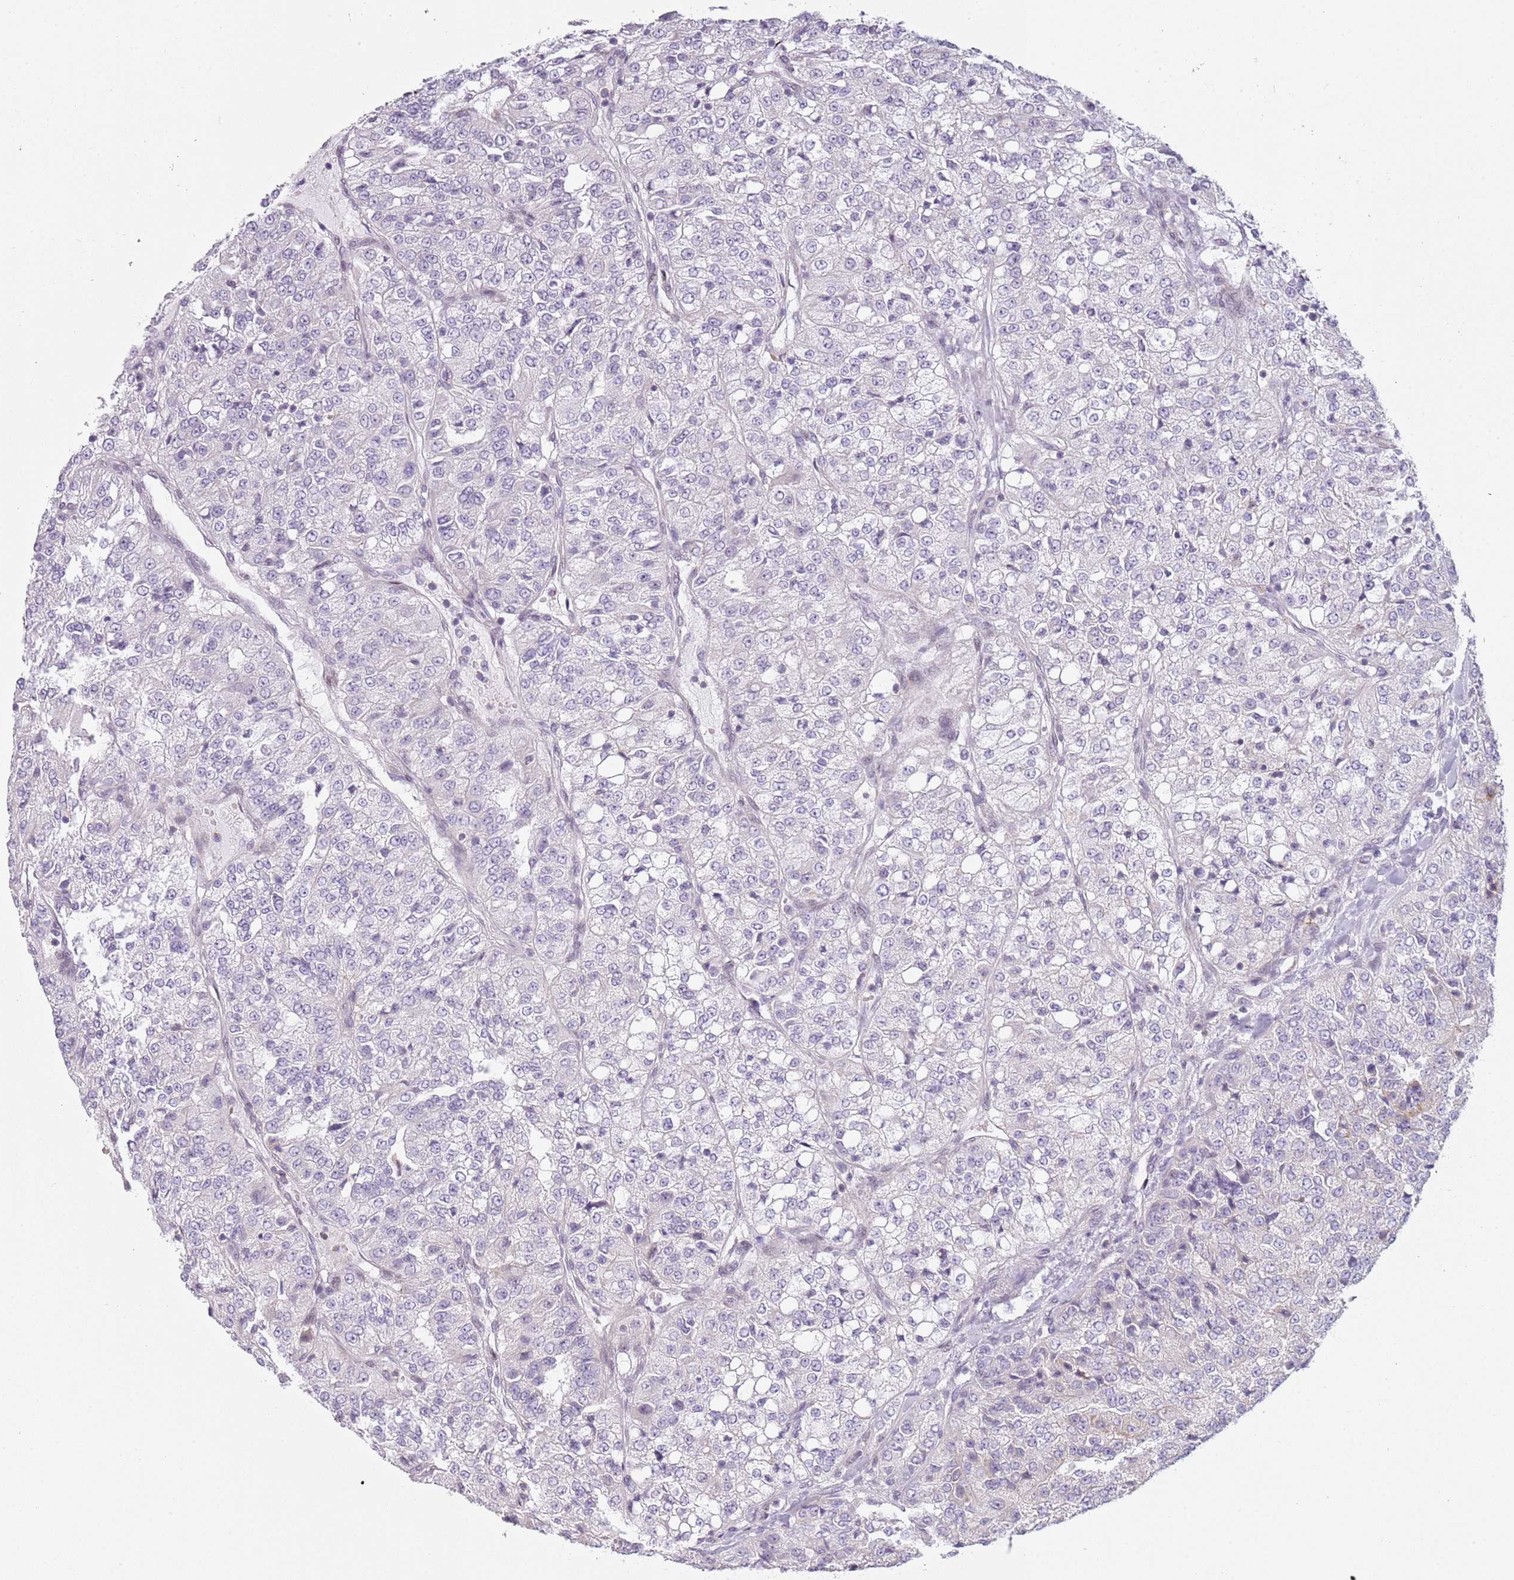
{"staining": {"intensity": "negative", "quantity": "none", "location": "none"}, "tissue": "renal cancer", "cell_type": "Tumor cells", "image_type": "cancer", "snomed": [{"axis": "morphology", "description": "Adenocarcinoma, NOS"}, {"axis": "topography", "description": "Kidney"}], "caption": "Image shows no protein staining in tumor cells of adenocarcinoma (renal) tissue.", "gene": "DEFB116", "patient": {"sex": "female", "age": 63}}